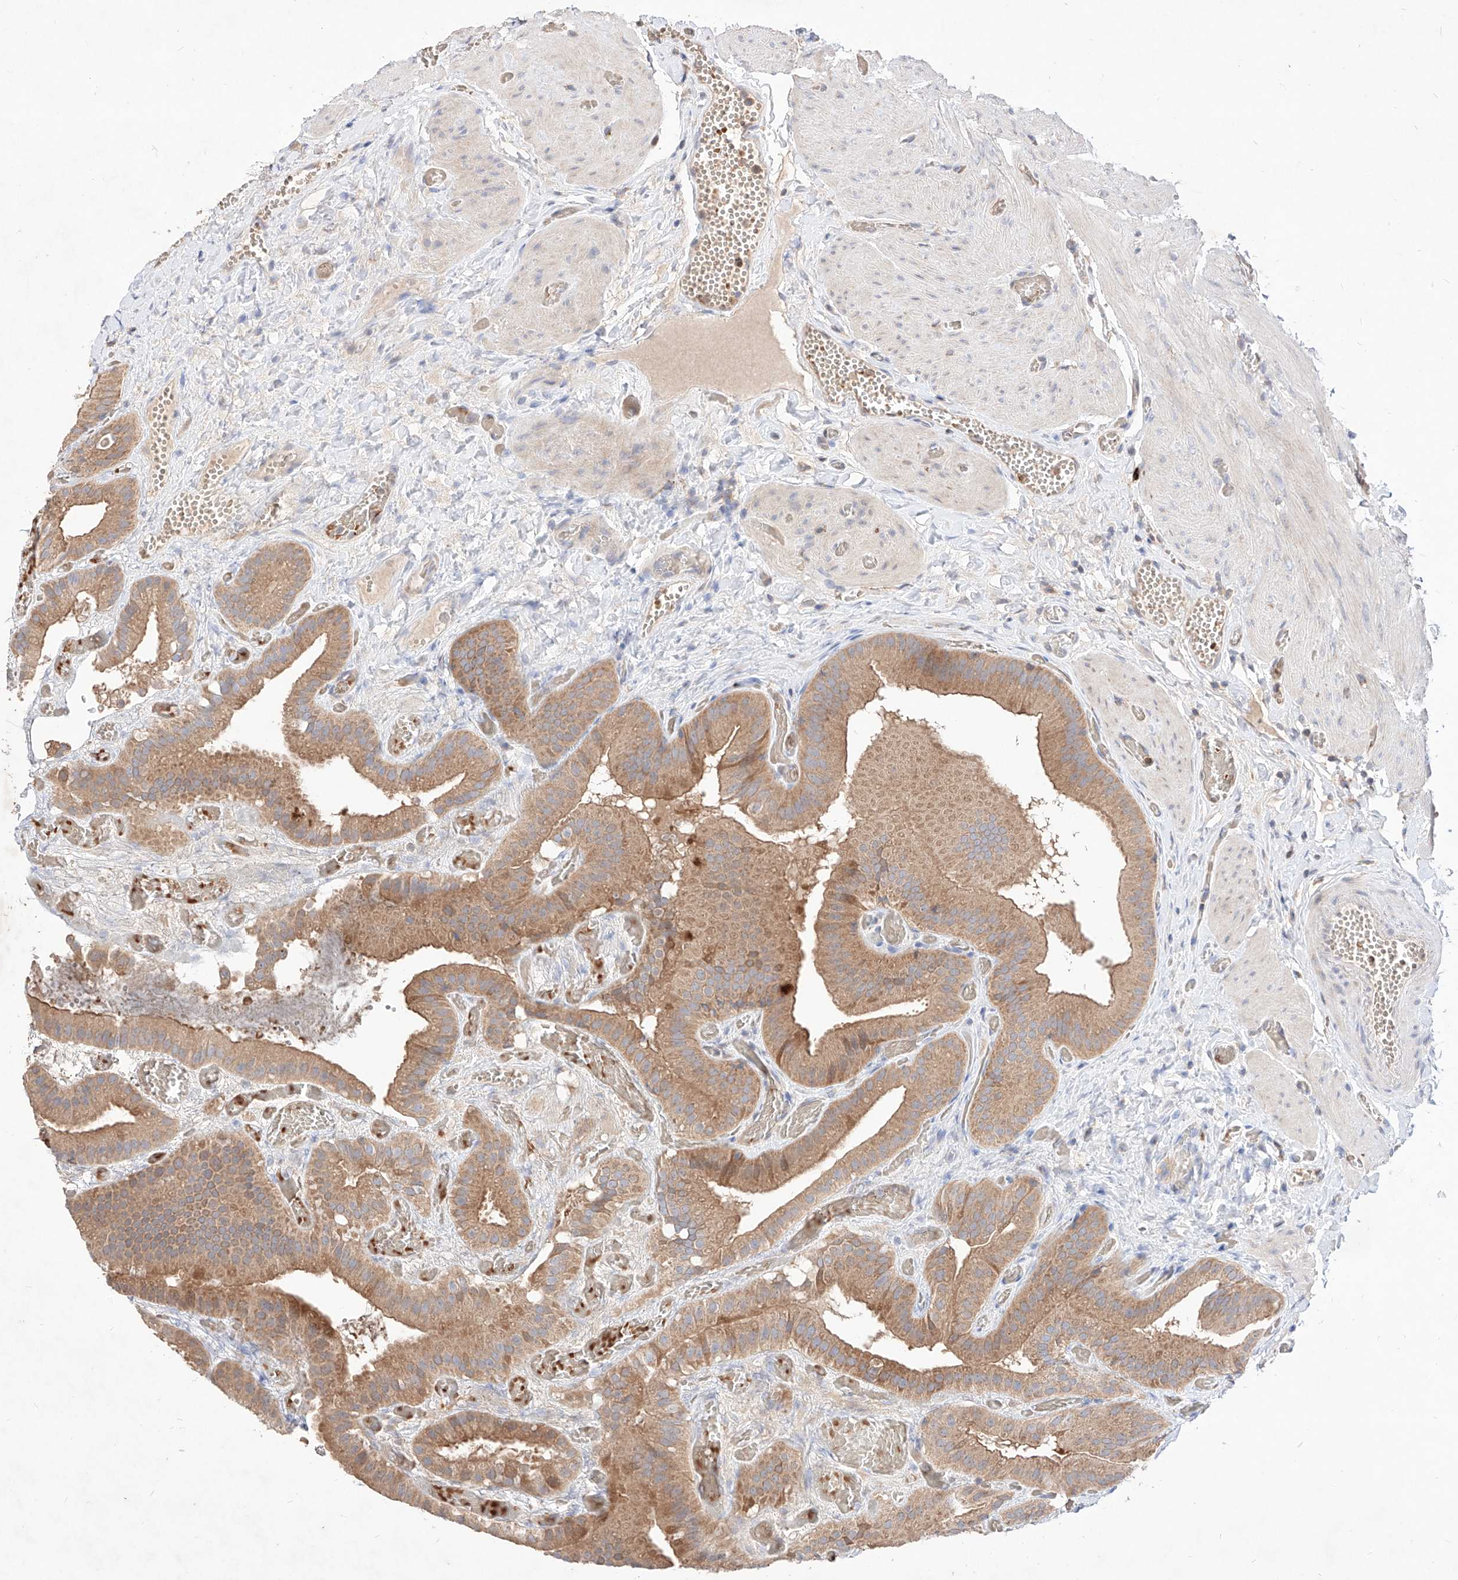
{"staining": {"intensity": "moderate", "quantity": ">75%", "location": "cytoplasmic/membranous"}, "tissue": "gallbladder", "cell_type": "Glandular cells", "image_type": "normal", "snomed": [{"axis": "morphology", "description": "Normal tissue, NOS"}, {"axis": "topography", "description": "Gallbladder"}], "caption": "This is an image of IHC staining of normal gallbladder, which shows moderate staining in the cytoplasmic/membranous of glandular cells.", "gene": "TSNAX", "patient": {"sex": "female", "age": 64}}